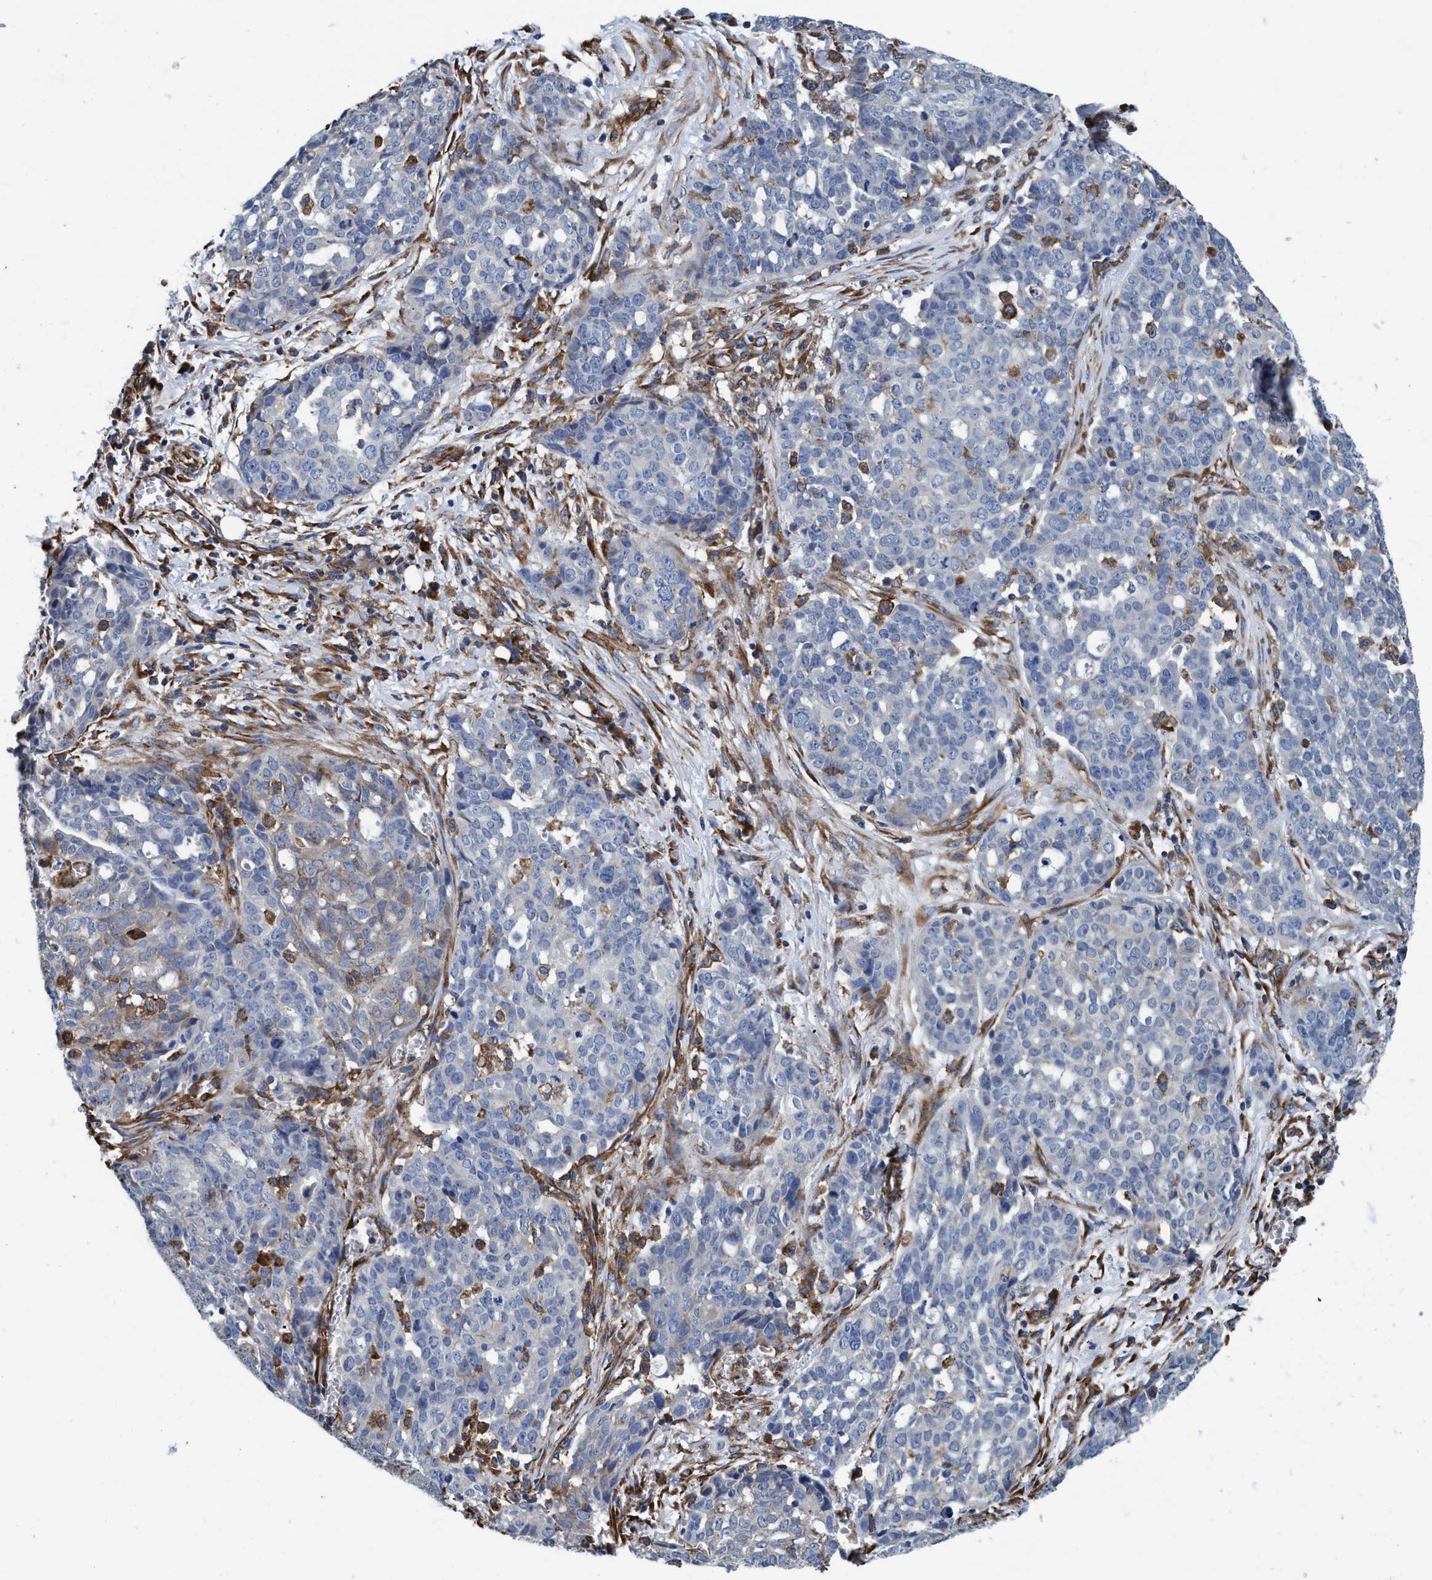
{"staining": {"intensity": "negative", "quantity": "none", "location": "none"}, "tissue": "ovarian cancer", "cell_type": "Tumor cells", "image_type": "cancer", "snomed": [{"axis": "morphology", "description": "Cystadenocarcinoma, serous, NOS"}, {"axis": "topography", "description": "Soft tissue"}, {"axis": "topography", "description": "Ovary"}], "caption": "Immunohistochemistry (IHC) photomicrograph of neoplastic tissue: serous cystadenocarcinoma (ovarian) stained with DAB (3,3'-diaminobenzidine) displays no significant protein expression in tumor cells.", "gene": "ENDOG", "patient": {"sex": "female", "age": 57}}